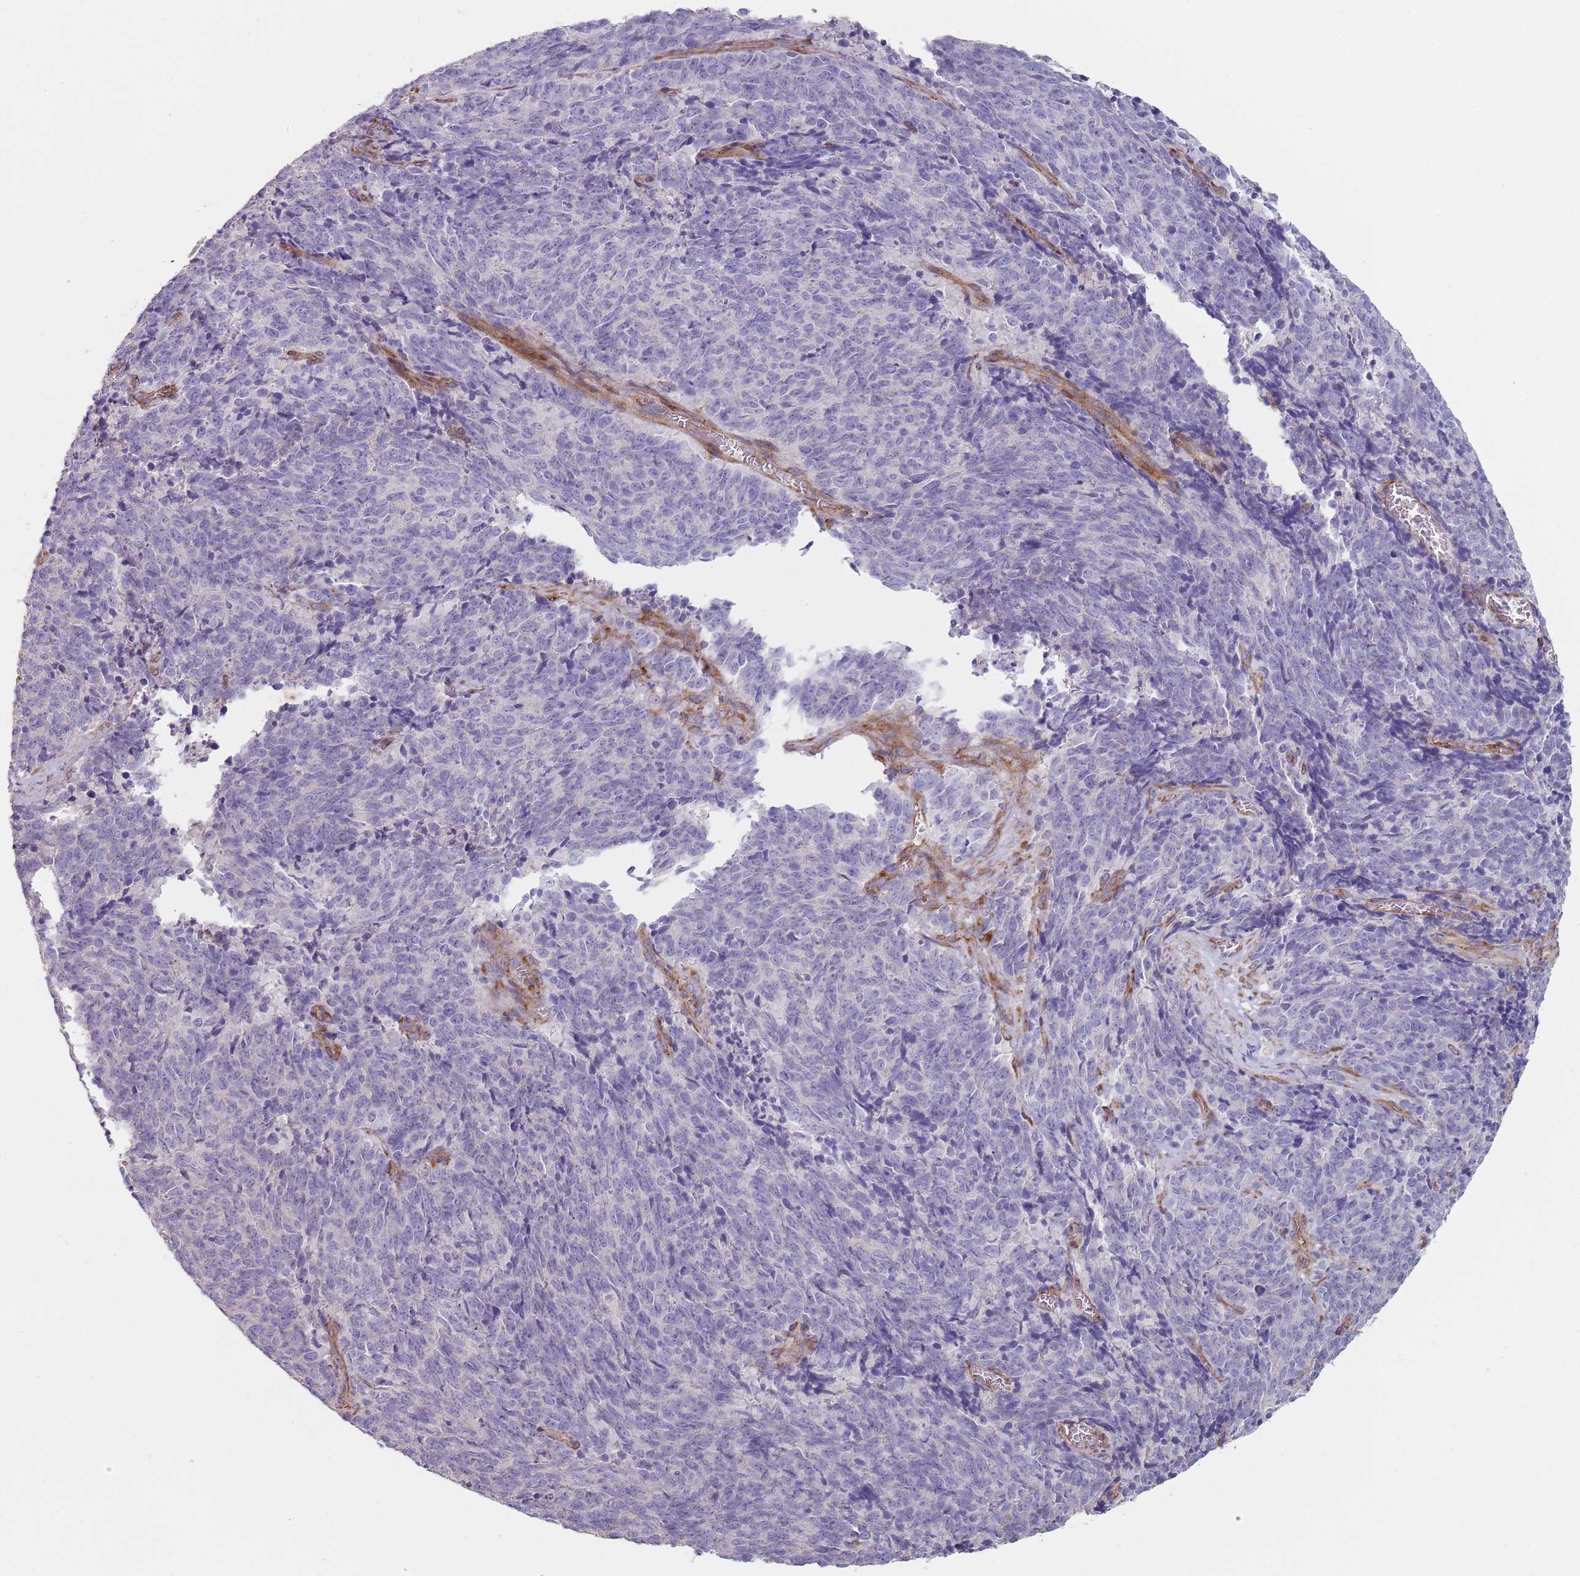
{"staining": {"intensity": "negative", "quantity": "none", "location": "none"}, "tissue": "cervical cancer", "cell_type": "Tumor cells", "image_type": "cancer", "snomed": [{"axis": "morphology", "description": "Squamous cell carcinoma, NOS"}, {"axis": "topography", "description": "Cervix"}], "caption": "Immunohistochemical staining of squamous cell carcinoma (cervical) demonstrates no significant positivity in tumor cells.", "gene": "PHLPP2", "patient": {"sex": "female", "age": 29}}